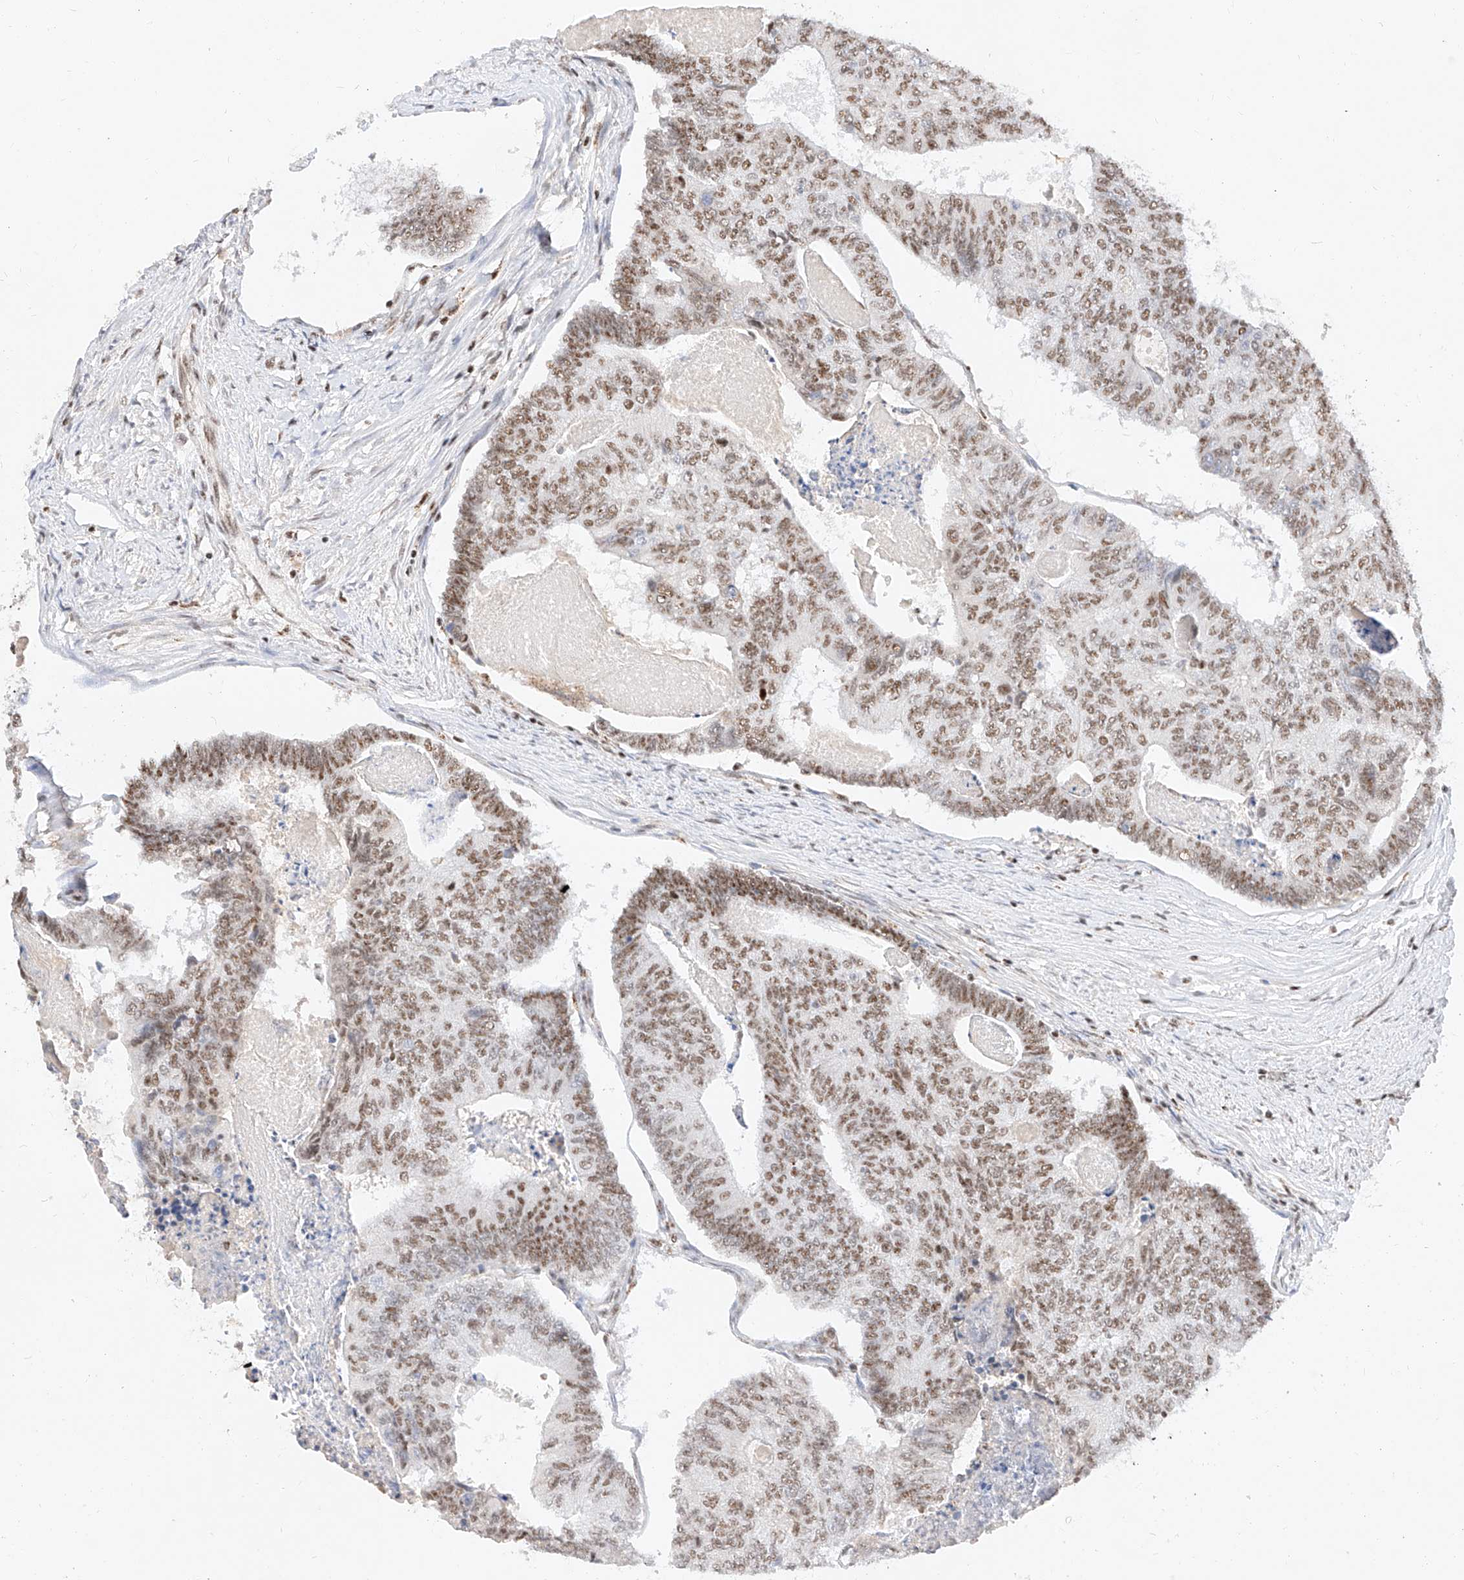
{"staining": {"intensity": "moderate", "quantity": ">75%", "location": "nuclear"}, "tissue": "colorectal cancer", "cell_type": "Tumor cells", "image_type": "cancer", "snomed": [{"axis": "morphology", "description": "Adenocarcinoma, NOS"}, {"axis": "topography", "description": "Colon"}], "caption": "Tumor cells reveal medium levels of moderate nuclear expression in about >75% of cells in human colorectal adenocarcinoma.", "gene": "NRF1", "patient": {"sex": "female", "age": 67}}